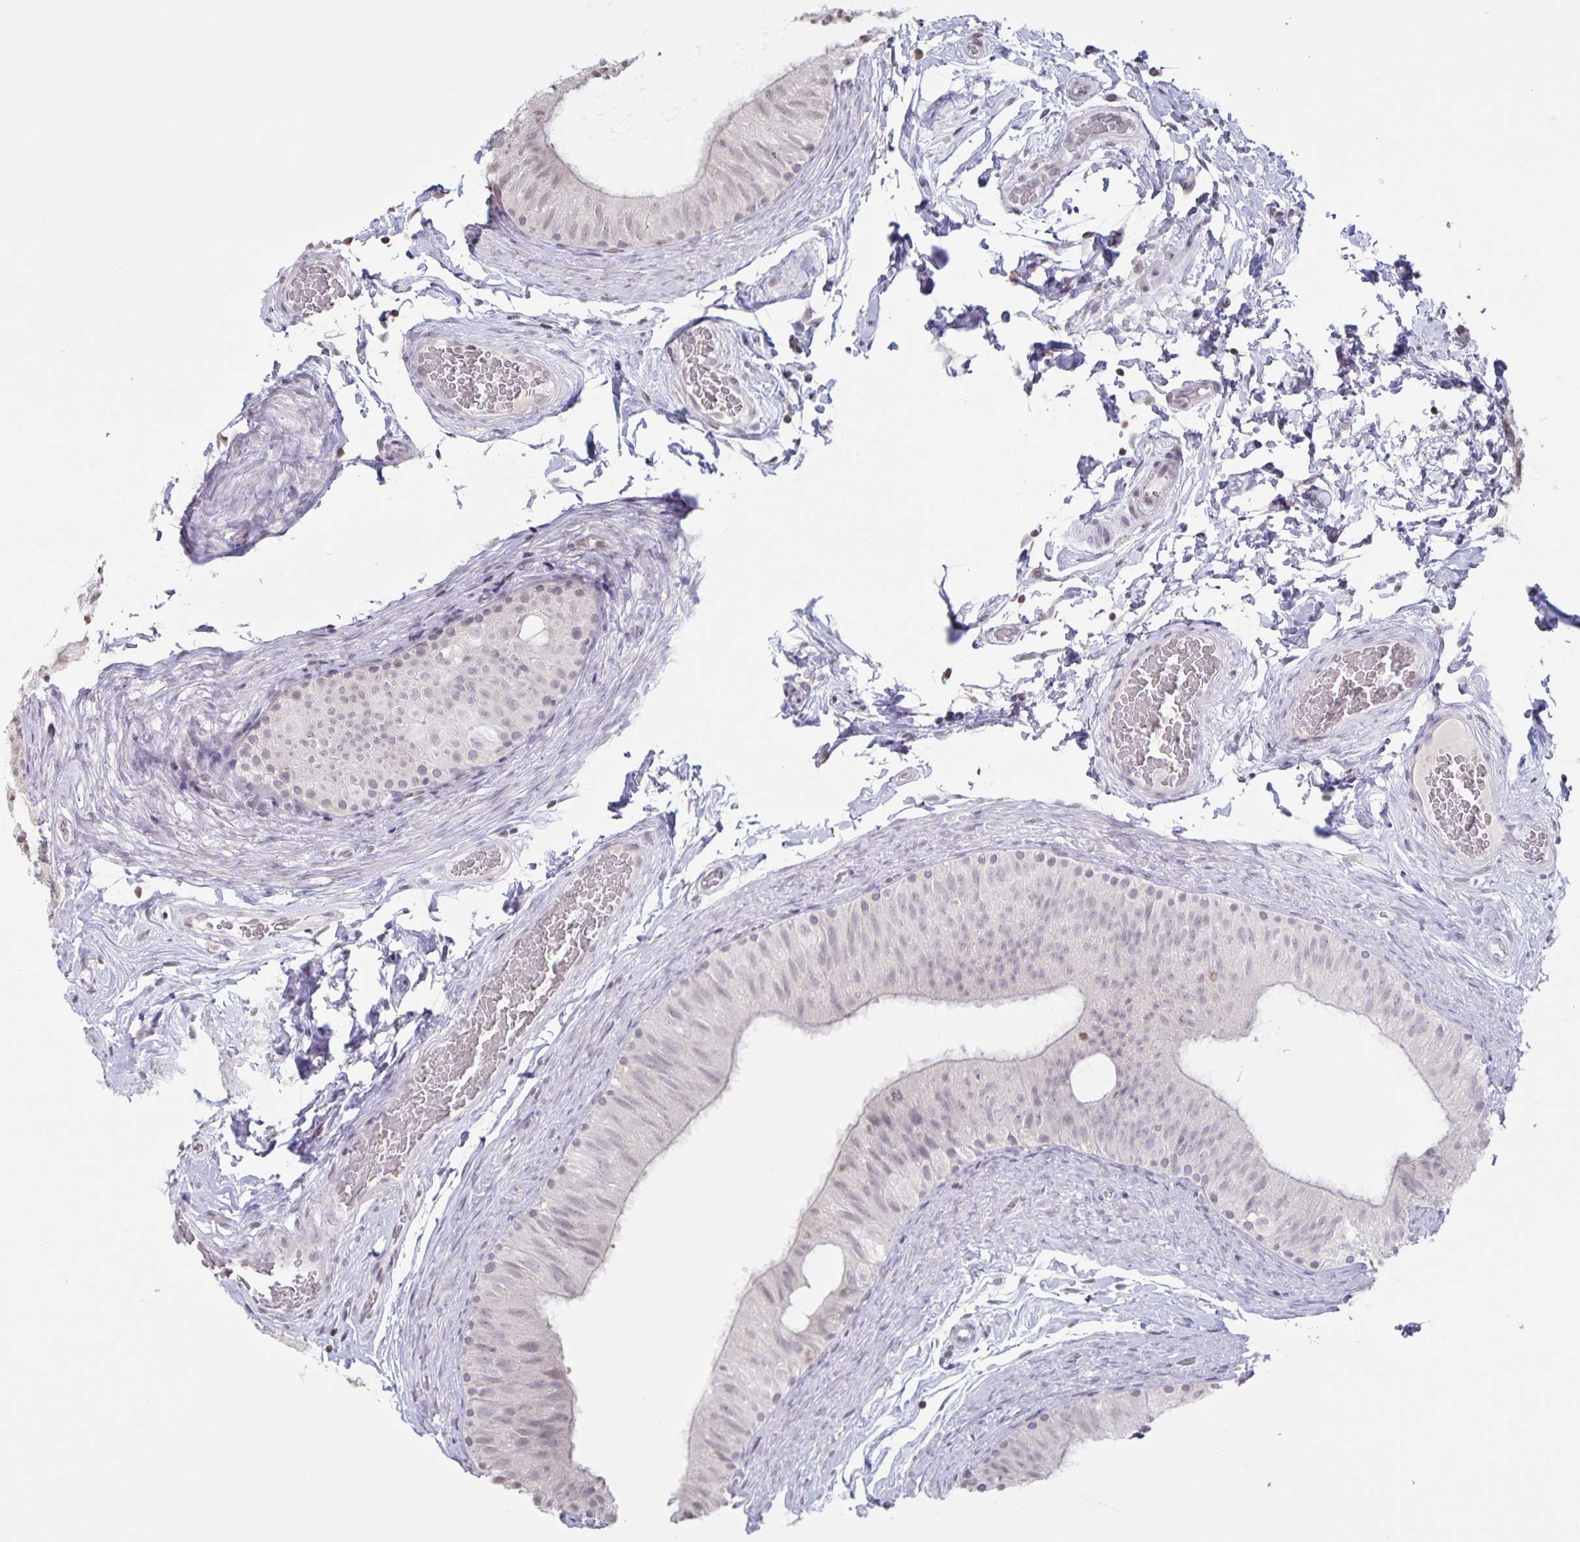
{"staining": {"intensity": "negative", "quantity": "none", "location": "none"}, "tissue": "epididymis", "cell_type": "Glandular cells", "image_type": "normal", "snomed": [{"axis": "morphology", "description": "Normal tissue, NOS"}, {"axis": "topography", "description": "Epididymis, spermatic cord, NOS"}, {"axis": "topography", "description": "Epididymis"}], "caption": "Benign epididymis was stained to show a protein in brown. There is no significant staining in glandular cells.", "gene": "AQP4", "patient": {"sex": "male", "age": 31}}